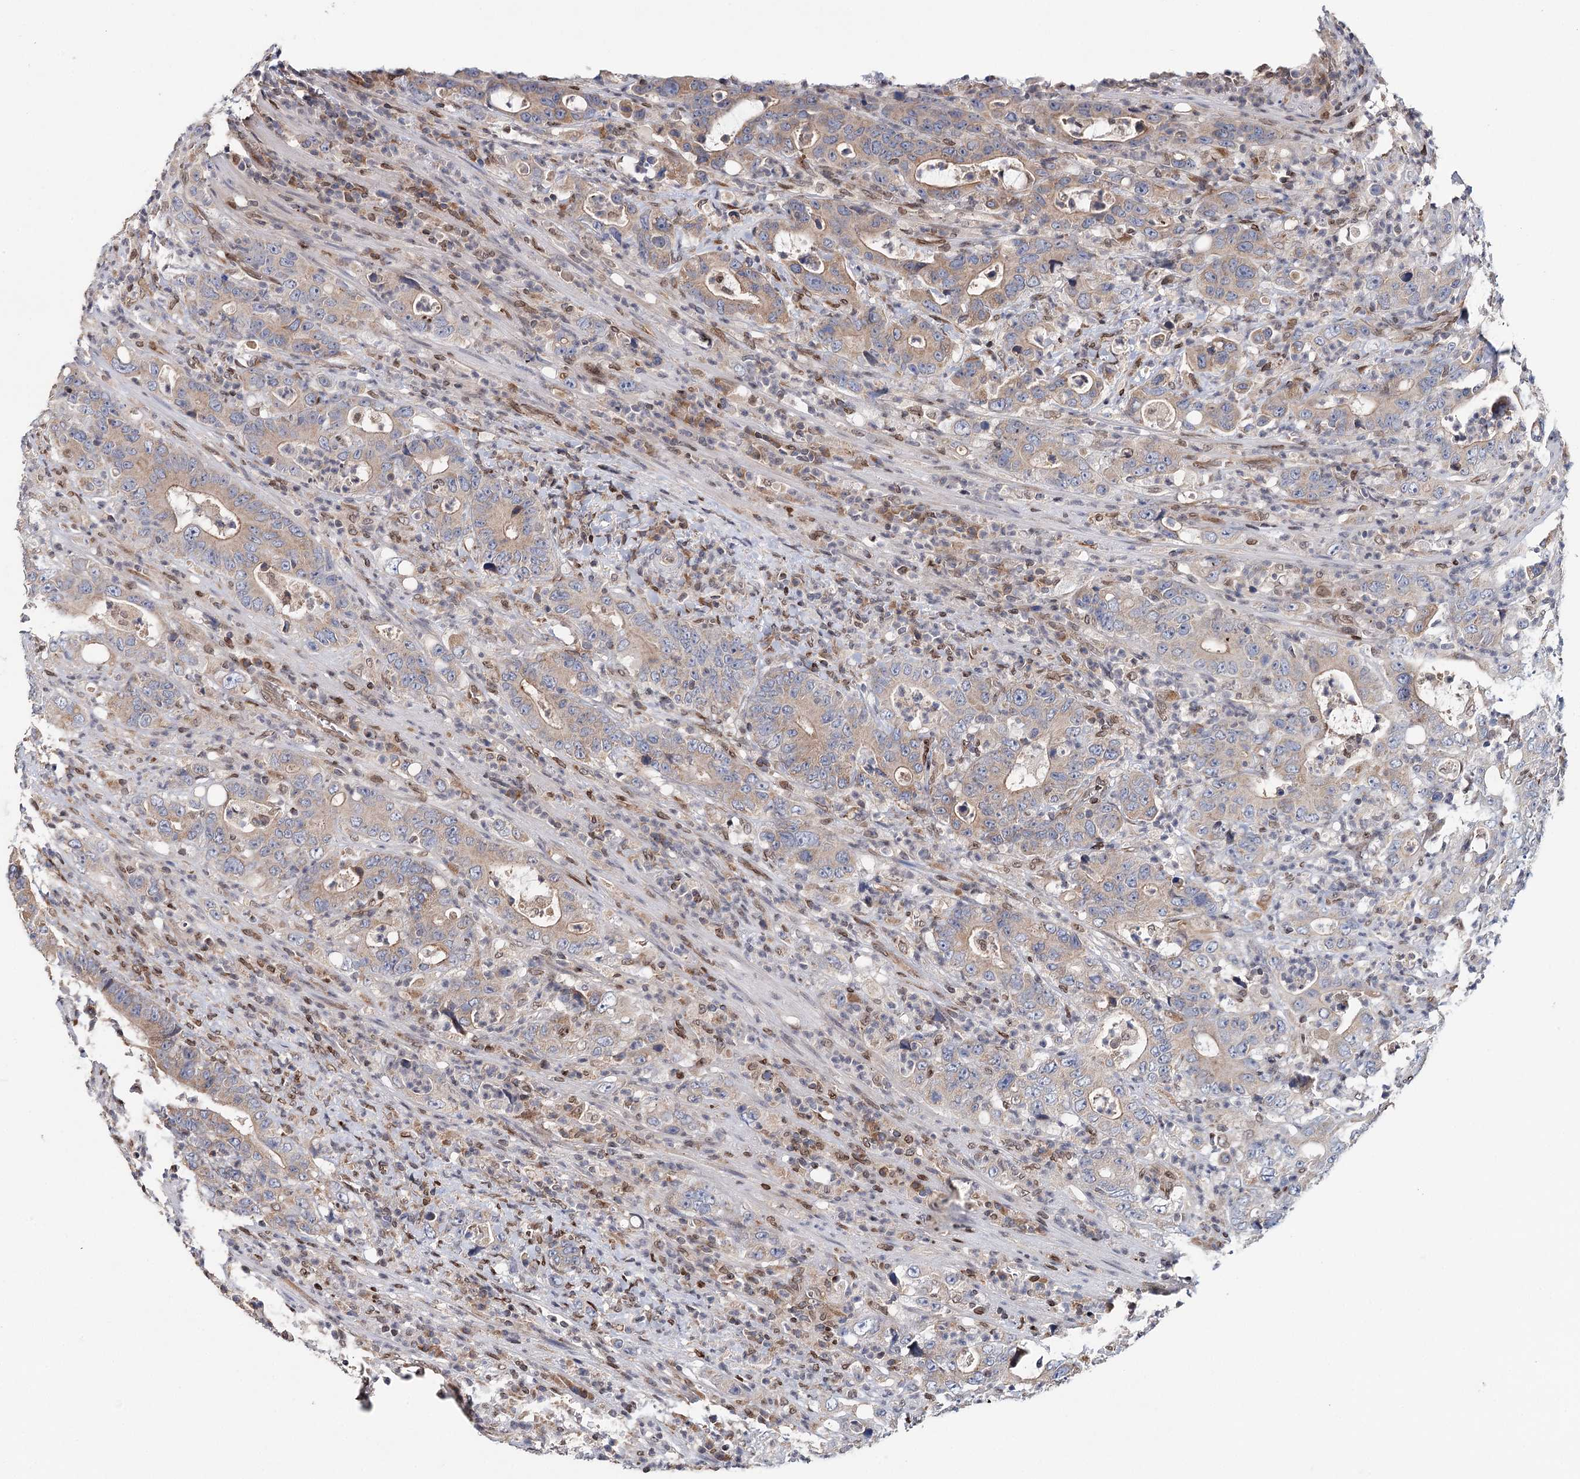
{"staining": {"intensity": "weak", "quantity": ">75%", "location": "cytoplasmic/membranous"}, "tissue": "colorectal cancer", "cell_type": "Tumor cells", "image_type": "cancer", "snomed": [{"axis": "morphology", "description": "Adenocarcinoma, NOS"}, {"axis": "topography", "description": "Colon"}], "caption": "Protein expression by immunohistochemistry (IHC) shows weak cytoplasmic/membranous staining in approximately >75% of tumor cells in adenocarcinoma (colorectal). The protein of interest is shown in brown color, while the nuclei are stained blue.", "gene": "CFAP46", "patient": {"sex": "female", "age": 75}}